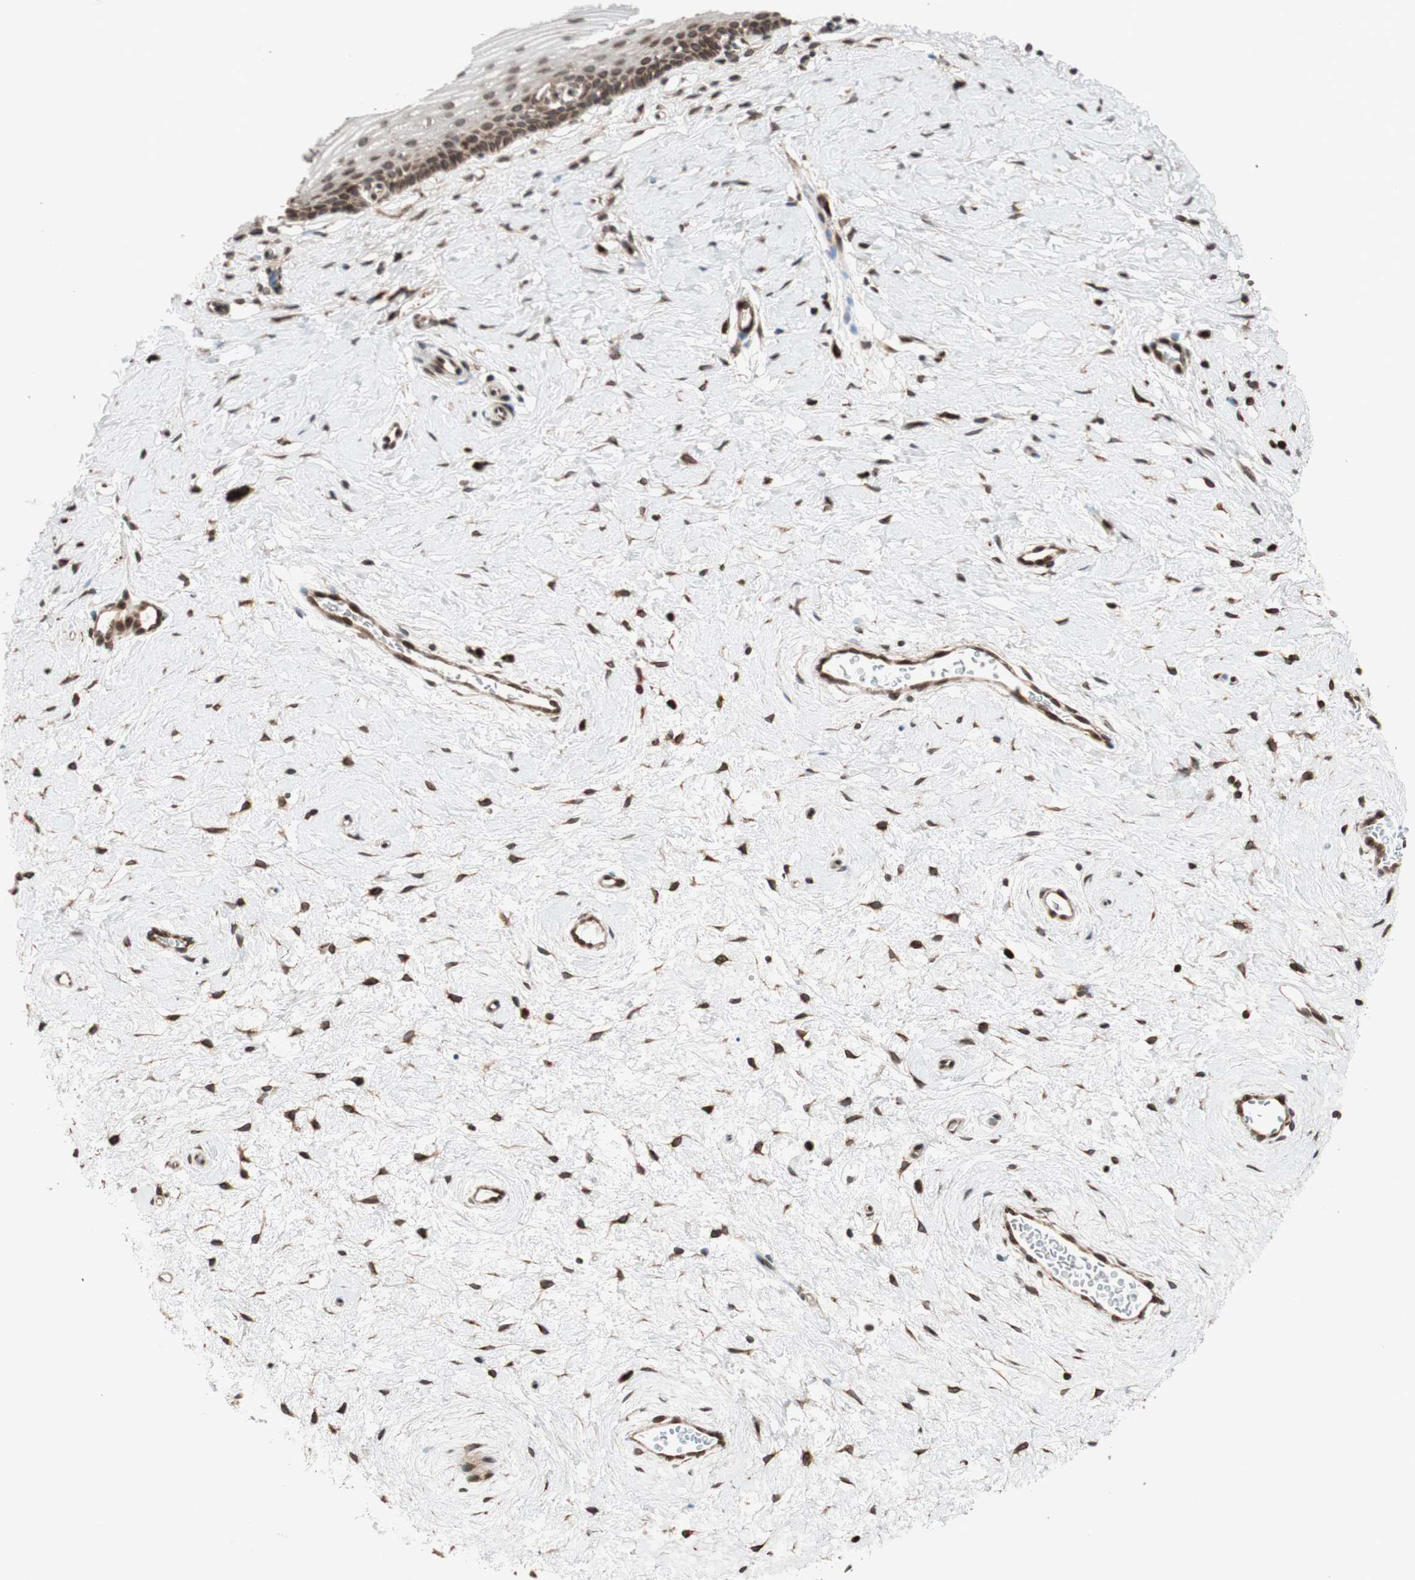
{"staining": {"intensity": "strong", "quantity": ">75%", "location": "cytoplasmic/membranous,nuclear"}, "tissue": "cervix", "cell_type": "Glandular cells", "image_type": "normal", "snomed": [{"axis": "morphology", "description": "Normal tissue, NOS"}, {"axis": "topography", "description": "Cervix"}], "caption": "Immunohistochemistry histopathology image of benign cervix: human cervix stained using immunohistochemistry (IHC) demonstrates high levels of strong protein expression localized specifically in the cytoplasmic/membranous,nuclear of glandular cells, appearing as a cytoplasmic/membranous,nuclear brown color.", "gene": "NUP62", "patient": {"sex": "female", "age": 39}}